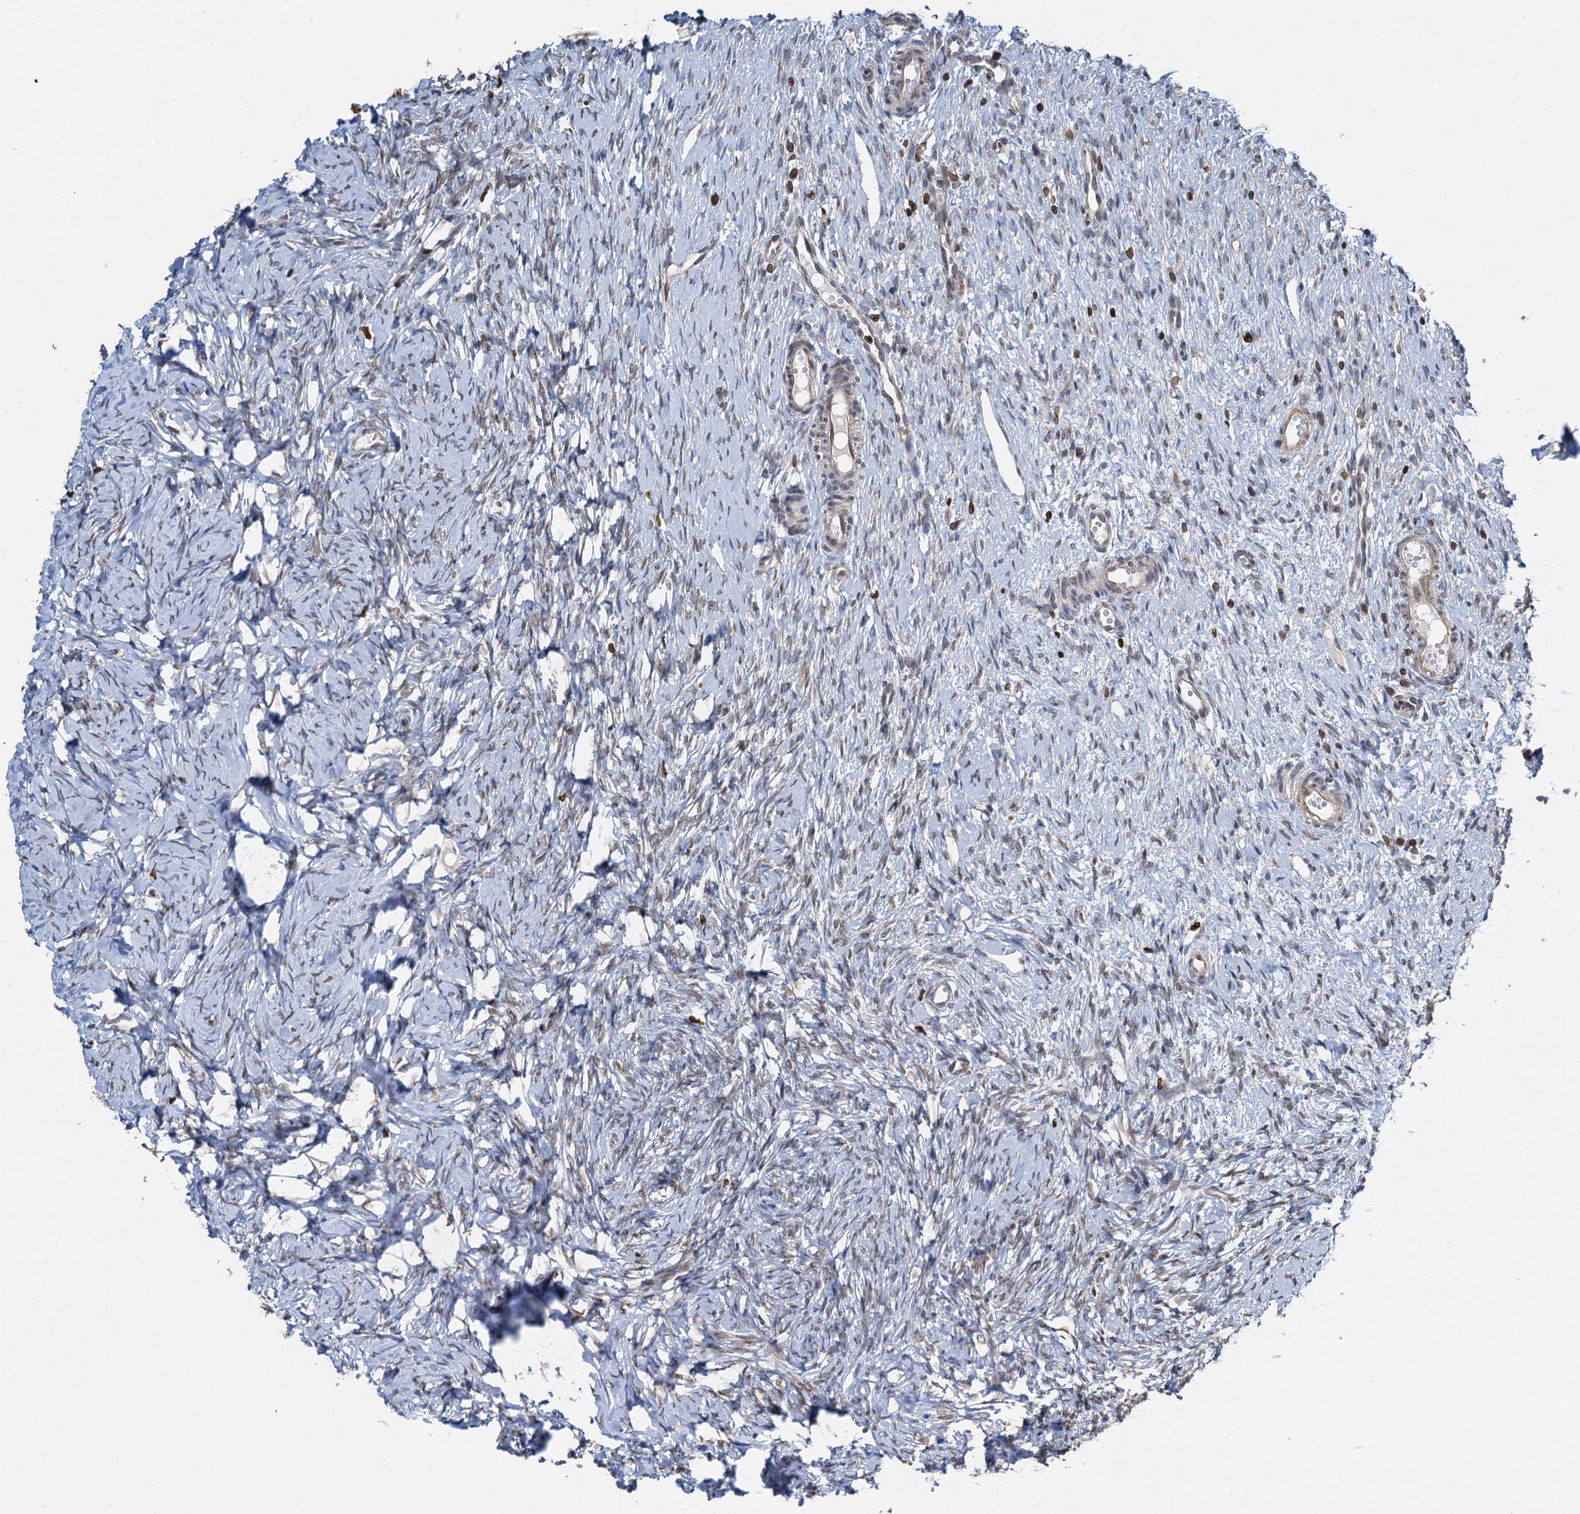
{"staining": {"intensity": "weak", "quantity": "<25%", "location": "cytoplasmic/membranous,nuclear"}, "tissue": "ovary", "cell_type": "Ovarian stroma cells", "image_type": "normal", "snomed": [{"axis": "morphology", "description": "Normal tissue, NOS"}, {"axis": "topography", "description": "Ovary"}], "caption": "Ovarian stroma cells show no significant positivity in normal ovary.", "gene": "ZC3H13", "patient": {"sex": "female", "age": 51}}